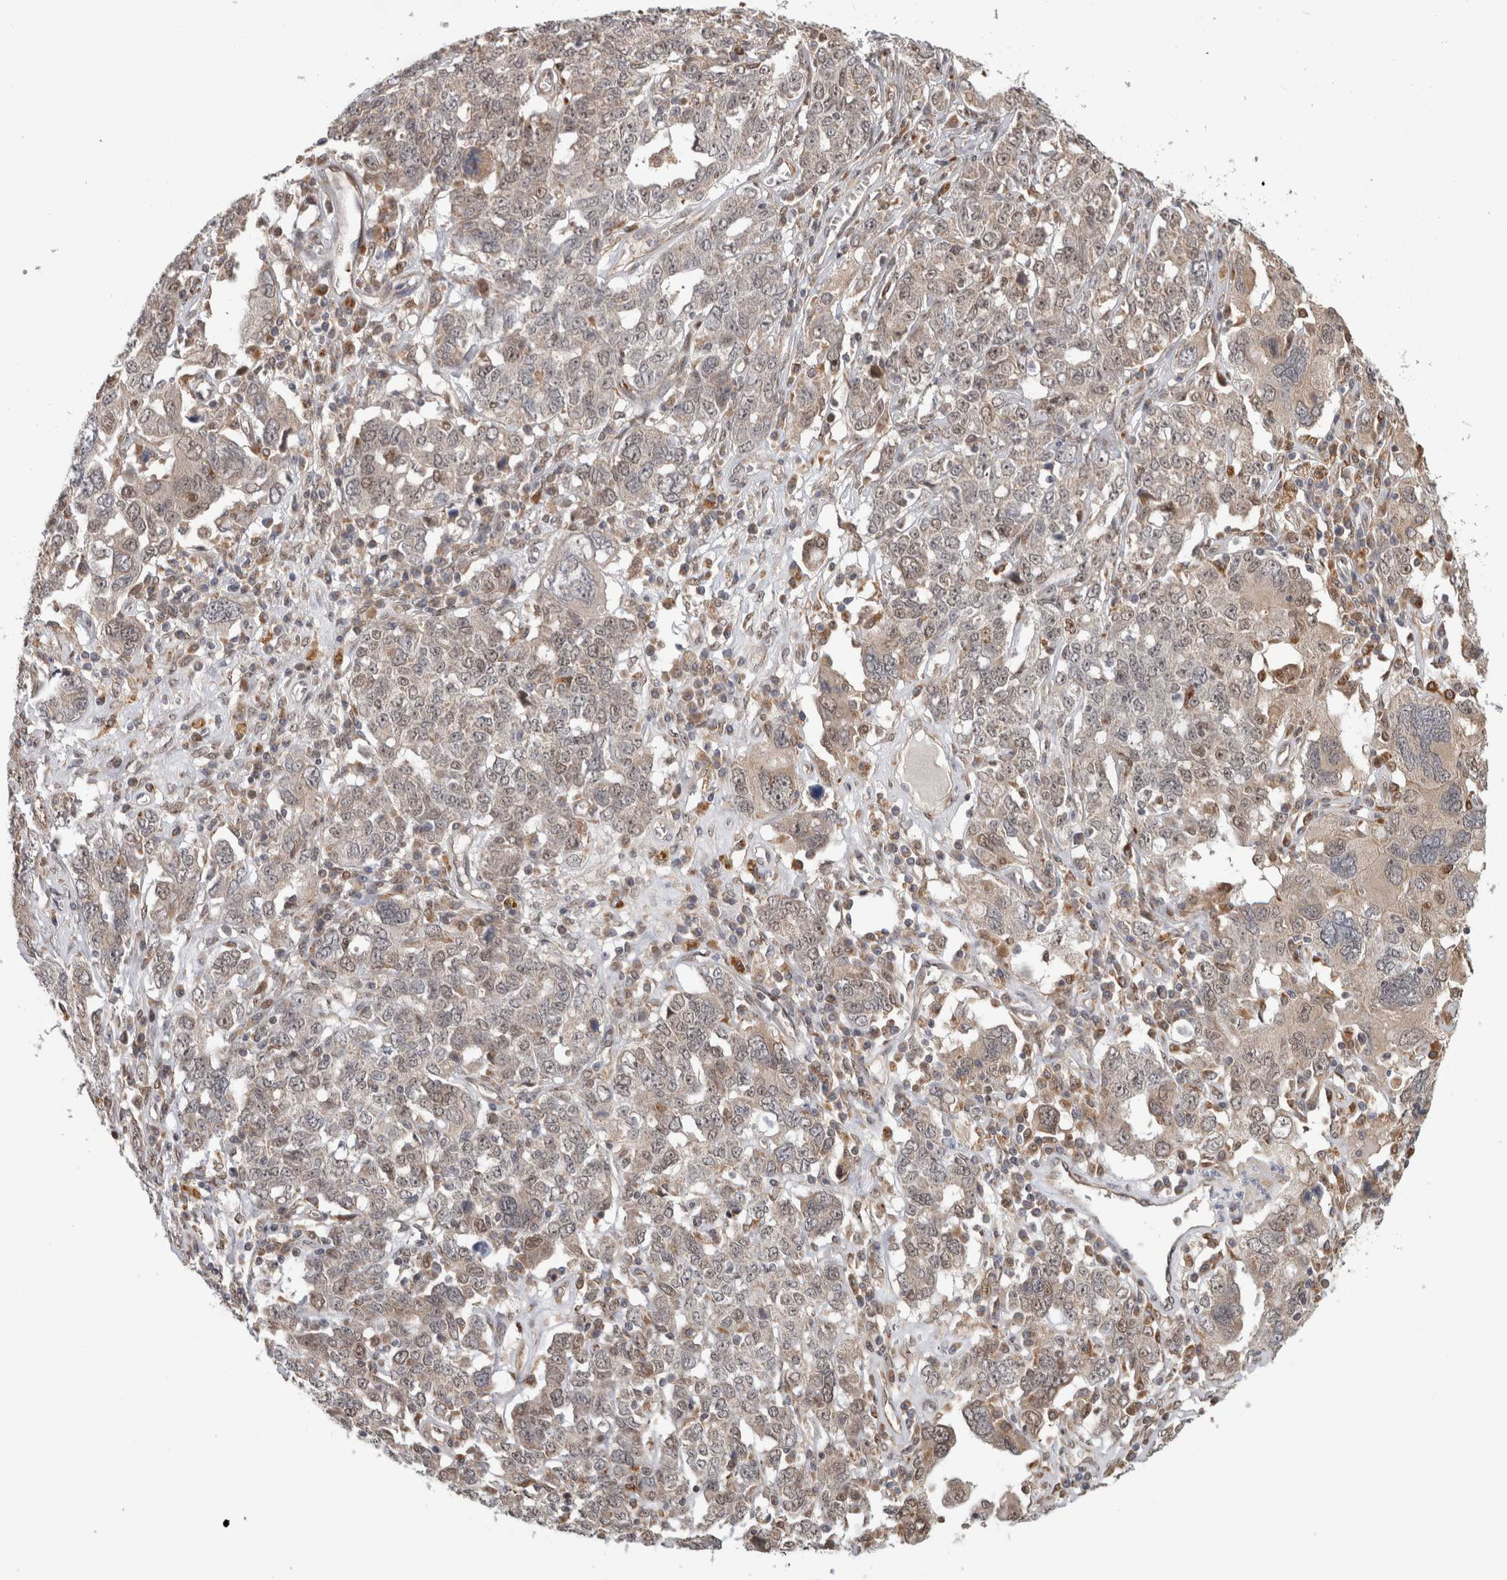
{"staining": {"intensity": "weak", "quantity": "25%-75%", "location": "nuclear"}, "tissue": "ovarian cancer", "cell_type": "Tumor cells", "image_type": "cancer", "snomed": [{"axis": "morphology", "description": "Carcinoma, endometroid"}, {"axis": "topography", "description": "Ovary"}], "caption": "Endometroid carcinoma (ovarian) was stained to show a protein in brown. There is low levels of weak nuclear staining in about 25%-75% of tumor cells.", "gene": "NAB2", "patient": {"sex": "female", "age": 62}}